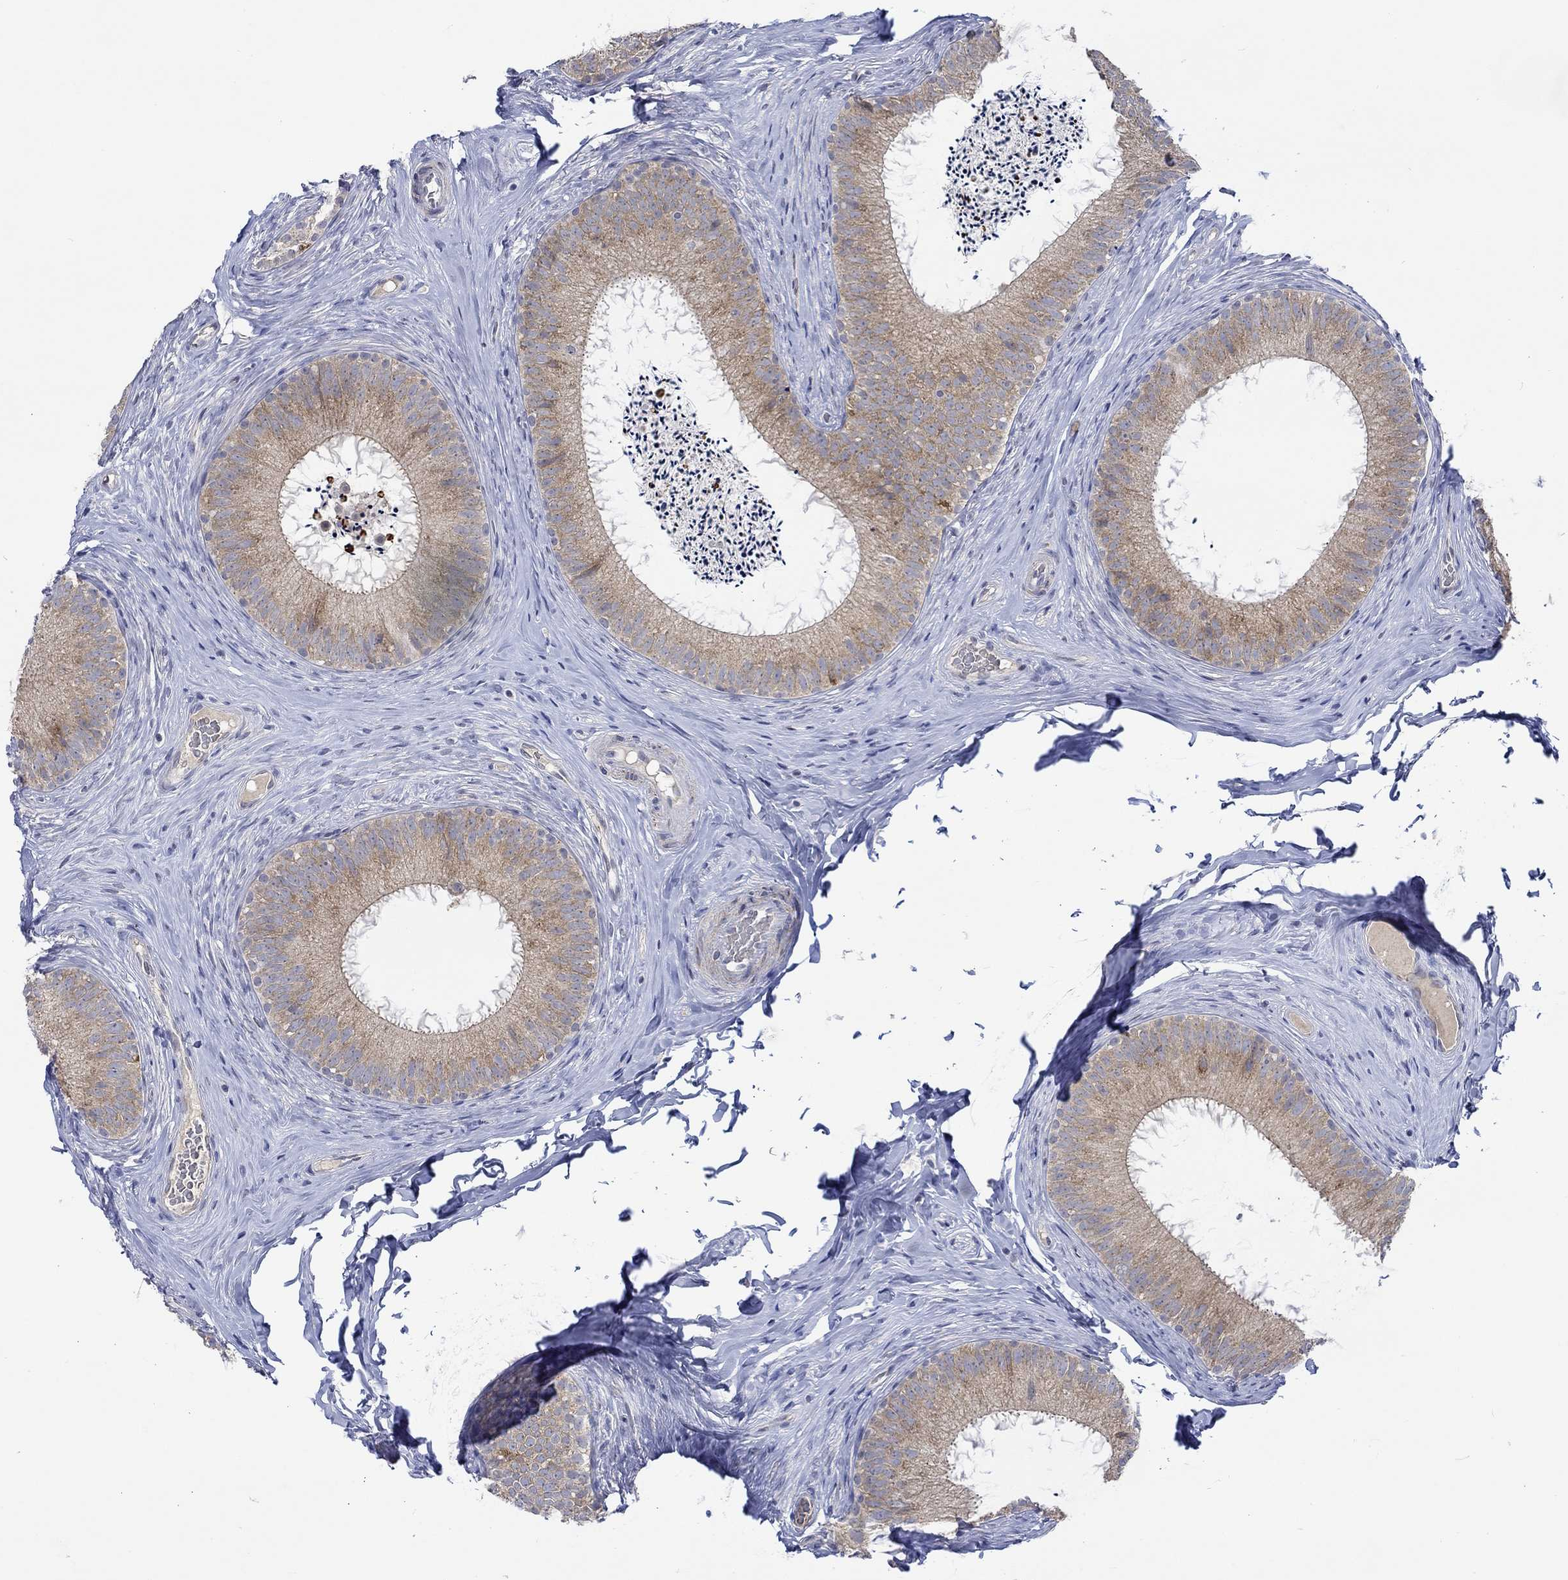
{"staining": {"intensity": "moderate", "quantity": "25%-75%", "location": "cytoplasmic/membranous"}, "tissue": "epididymis", "cell_type": "Glandular cells", "image_type": "normal", "snomed": [{"axis": "morphology", "description": "Normal tissue, NOS"}, {"axis": "morphology", "description": "Carcinoma, Embryonal, NOS"}, {"axis": "topography", "description": "Testis"}, {"axis": "topography", "description": "Epididymis"}], "caption": "A medium amount of moderate cytoplasmic/membranous staining is identified in about 25%-75% of glandular cells in normal epididymis.", "gene": "WASF1", "patient": {"sex": "male", "age": 24}}